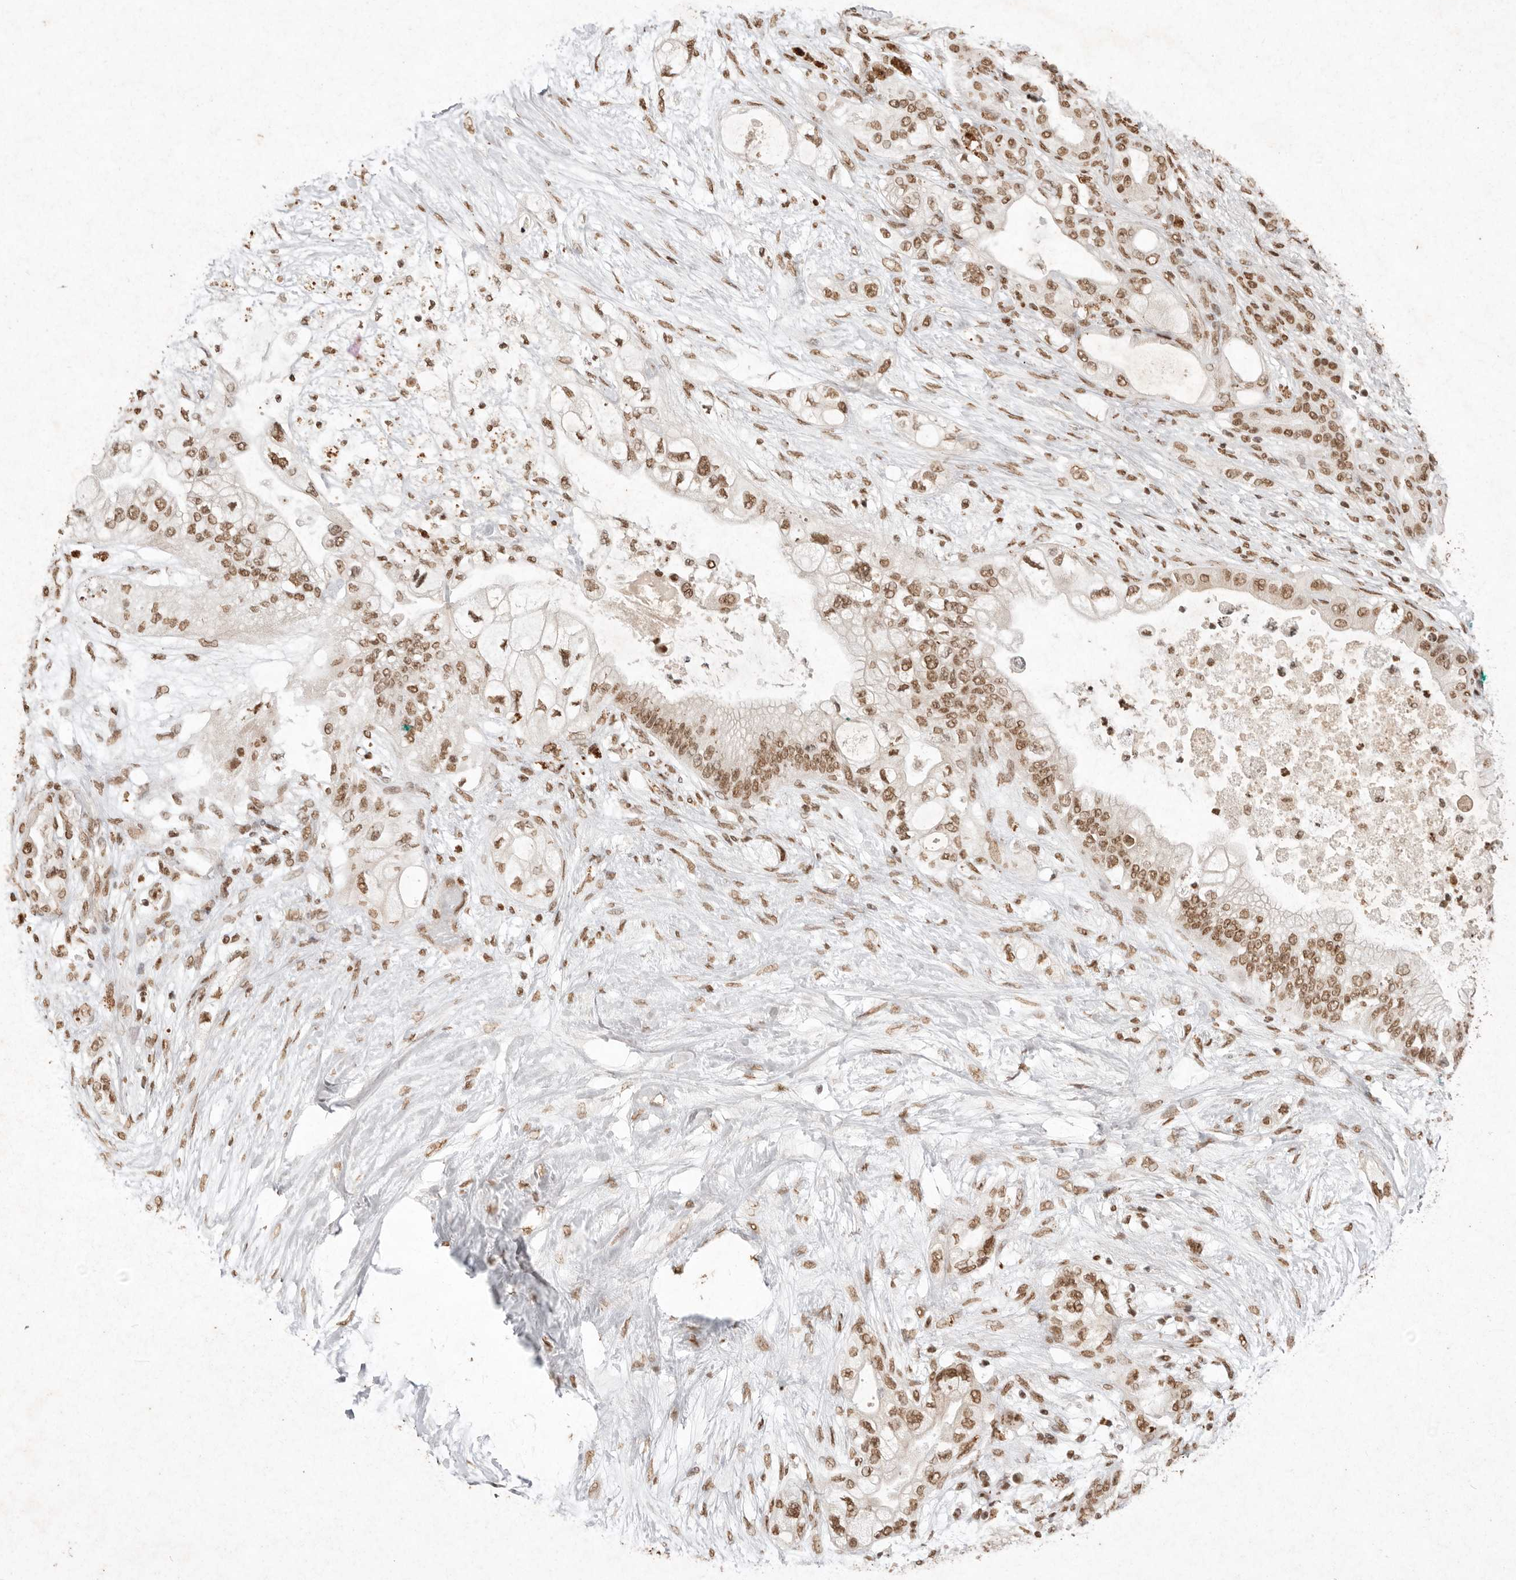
{"staining": {"intensity": "moderate", "quantity": ">75%", "location": "nuclear"}, "tissue": "pancreatic cancer", "cell_type": "Tumor cells", "image_type": "cancer", "snomed": [{"axis": "morphology", "description": "Adenocarcinoma, NOS"}, {"axis": "topography", "description": "Pancreas"}], "caption": "DAB immunohistochemical staining of human pancreatic cancer (adenocarcinoma) displays moderate nuclear protein expression in about >75% of tumor cells.", "gene": "NKX3-2", "patient": {"sex": "male", "age": 53}}